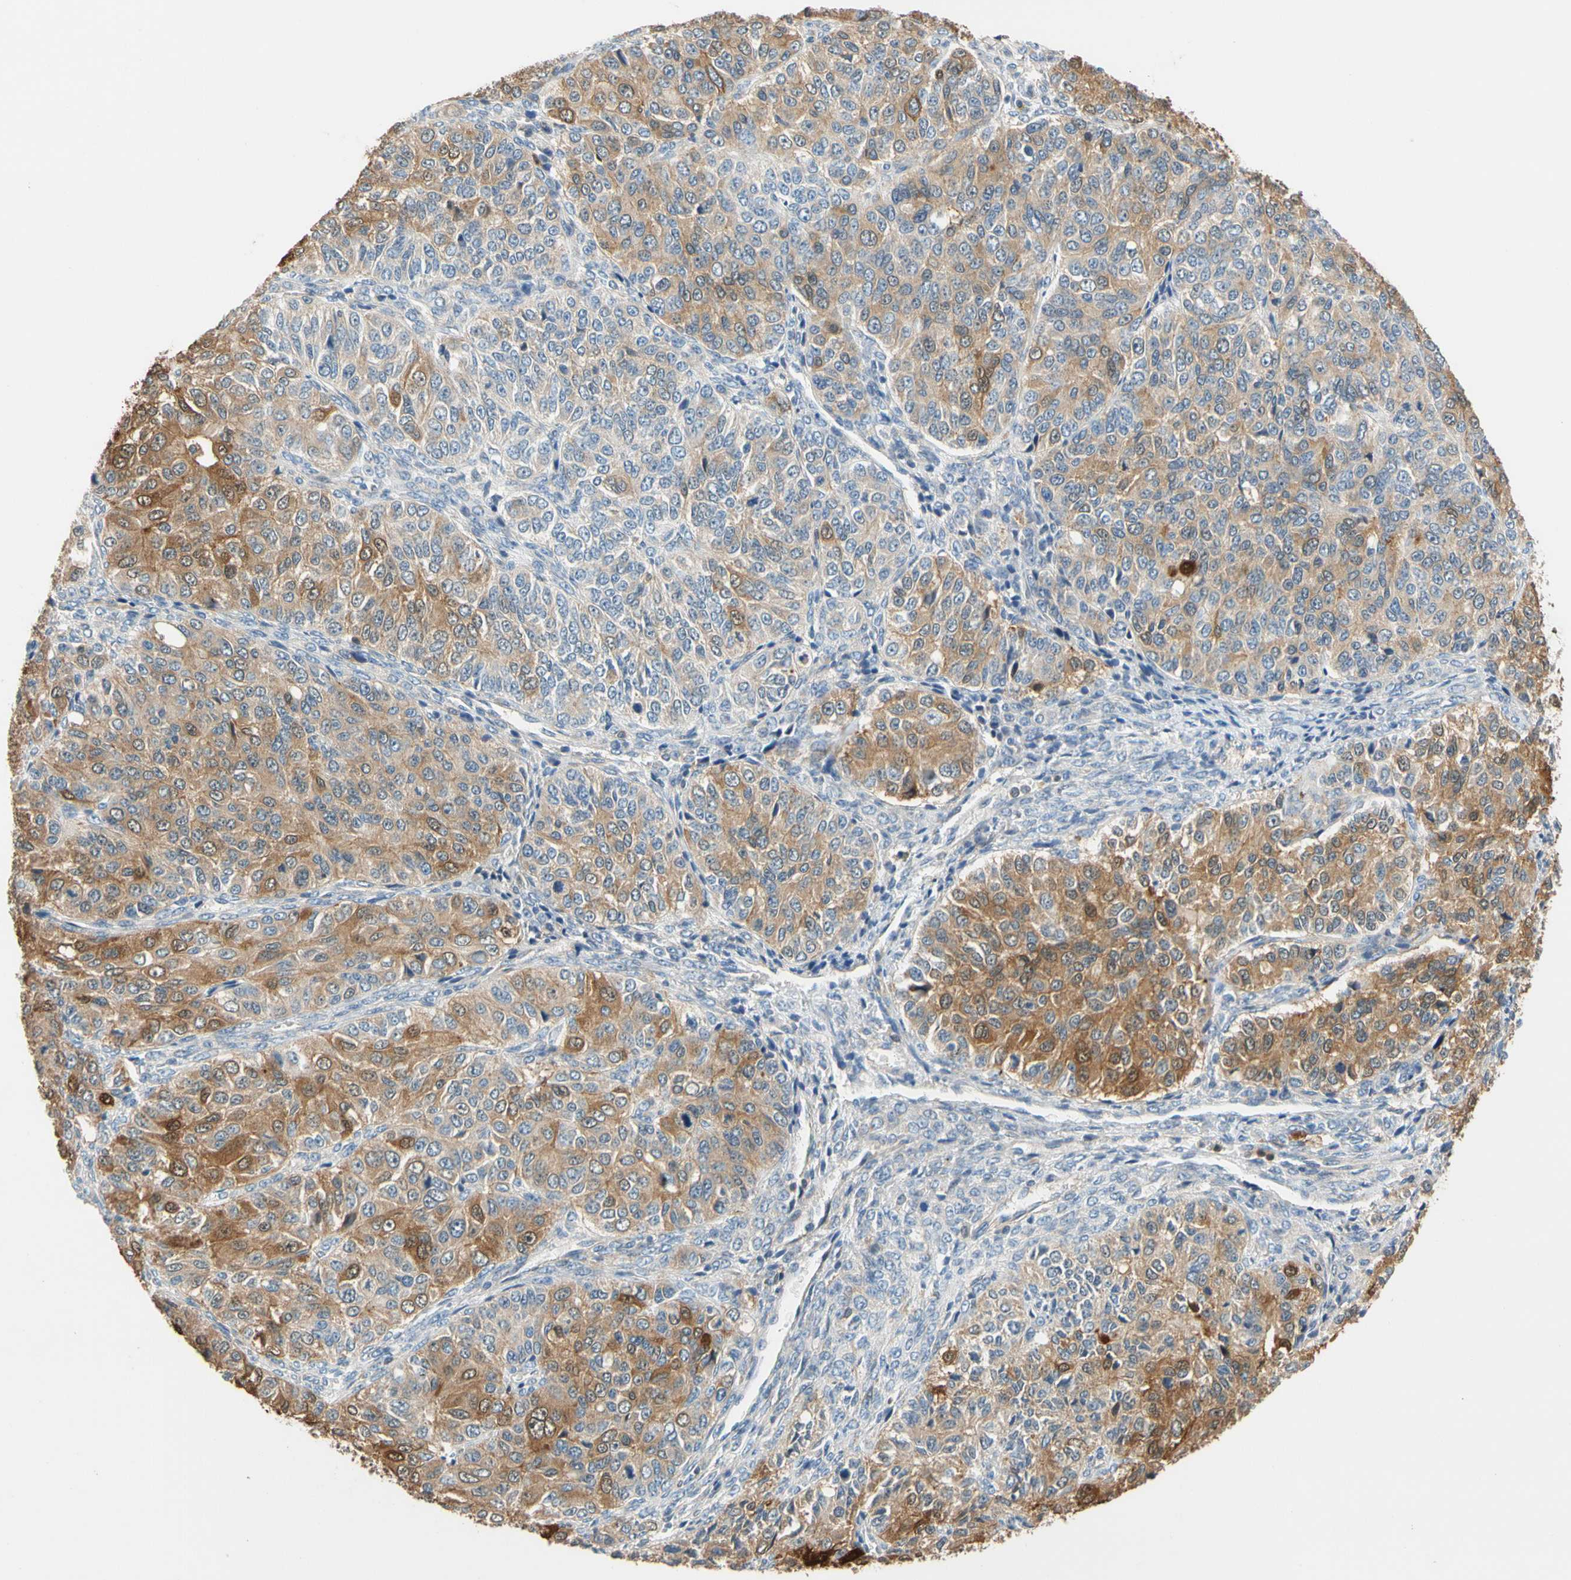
{"staining": {"intensity": "moderate", "quantity": ">75%", "location": "cytoplasmic/membranous"}, "tissue": "ovarian cancer", "cell_type": "Tumor cells", "image_type": "cancer", "snomed": [{"axis": "morphology", "description": "Carcinoma, endometroid"}, {"axis": "topography", "description": "Ovary"}], "caption": "IHC micrograph of neoplastic tissue: human ovarian endometroid carcinoma stained using immunohistochemistry shows medium levels of moderate protein expression localized specifically in the cytoplasmic/membranous of tumor cells, appearing as a cytoplasmic/membranous brown color.", "gene": "GPSM2", "patient": {"sex": "female", "age": 51}}